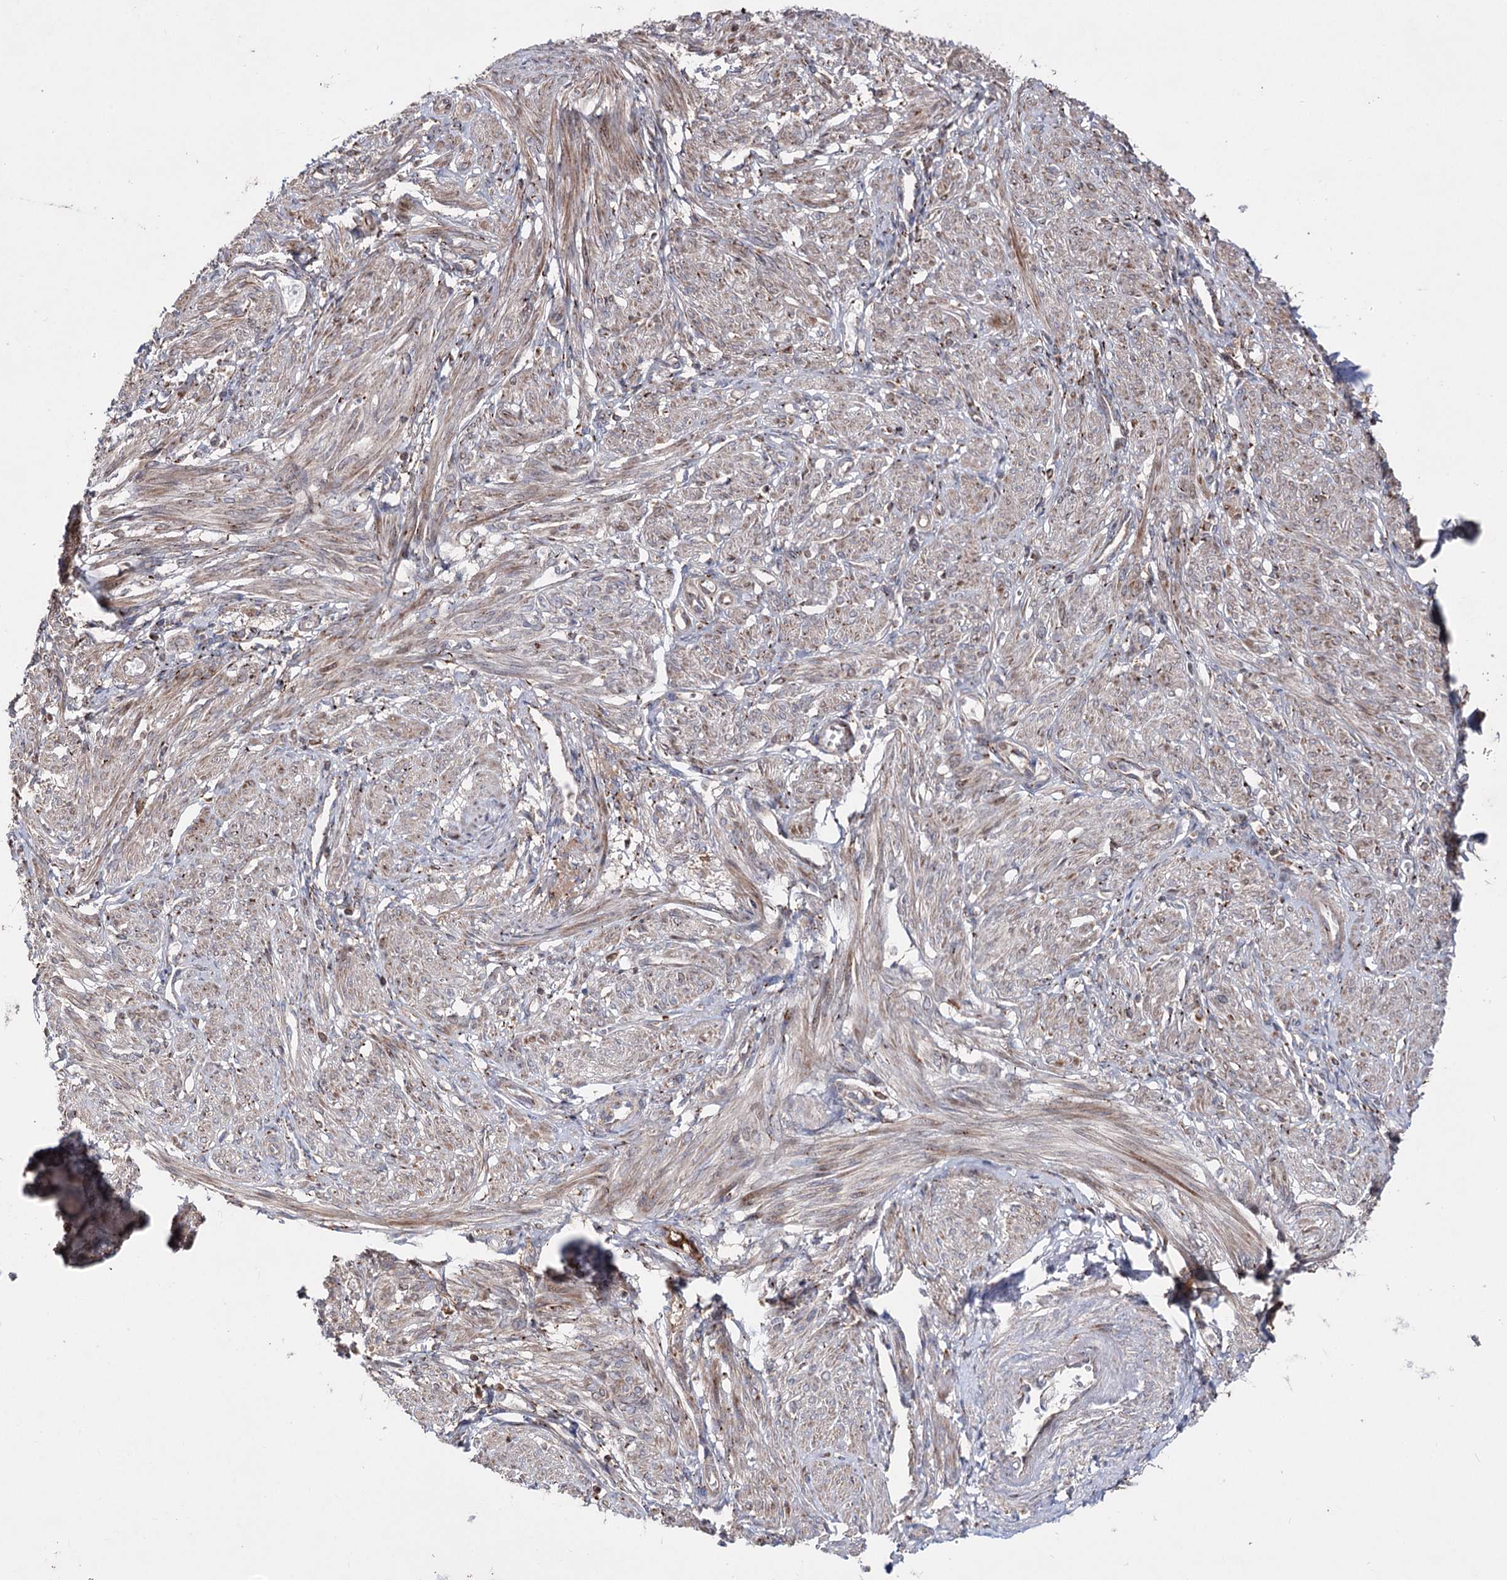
{"staining": {"intensity": "strong", "quantity": "25%-75%", "location": "cytoplasmic/membranous"}, "tissue": "smooth muscle", "cell_type": "Smooth muscle cells", "image_type": "normal", "snomed": [{"axis": "morphology", "description": "Normal tissue, NOS"}, {"axis": "topography", "description": "Smooth muscle"}], "caption": "There is high levels of strong cytoplasmic/membranous staining in smooth muscle cells of unremarkable smooth muscle, as demonstrated by immunohistochemical staining (brown color).", "gene": "ARHGAP20", "patient": {"sex": "female", "age": 39}}